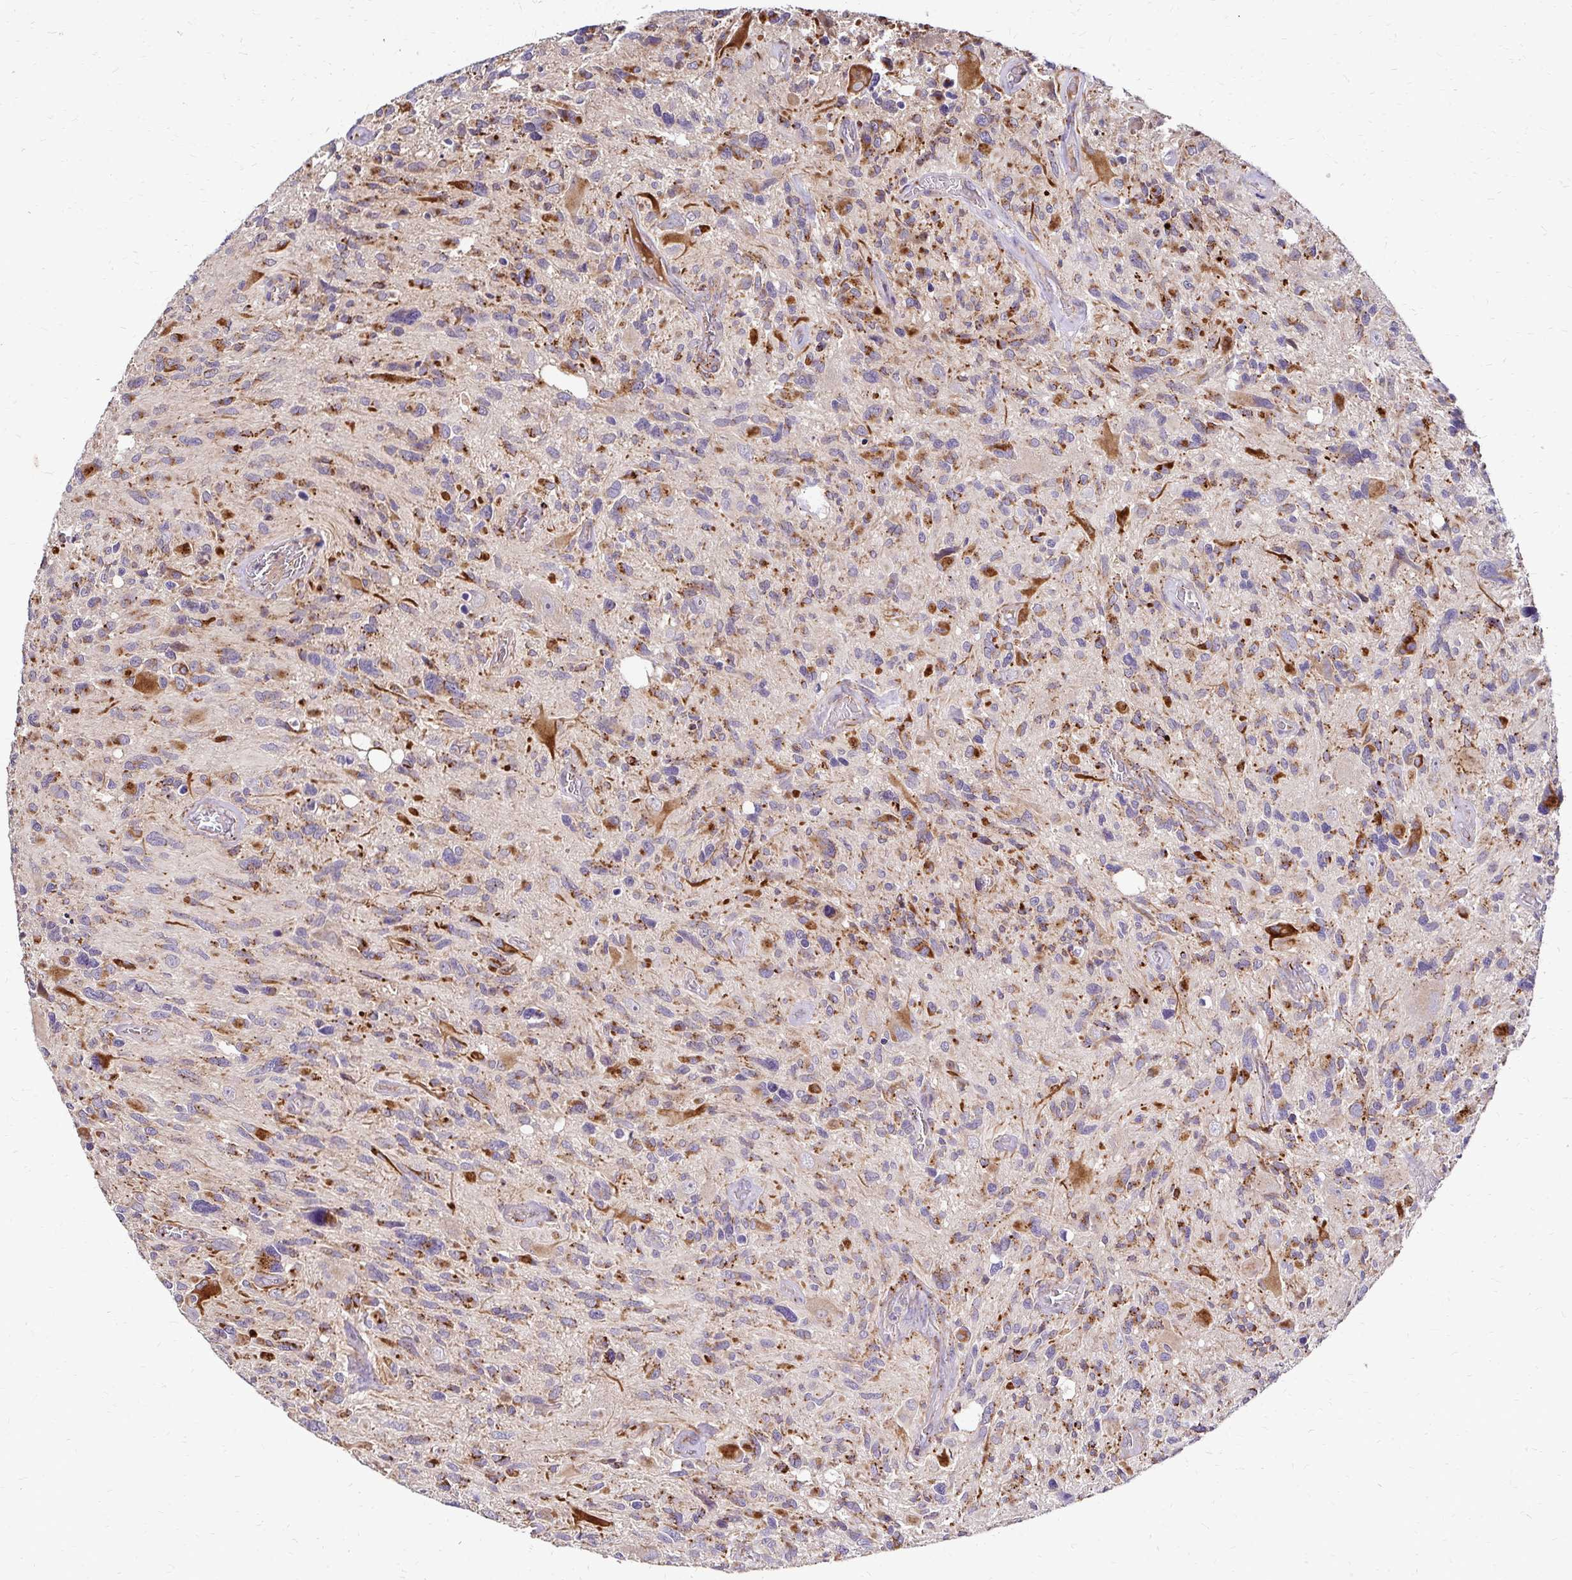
{"staining": {"intensity": "moderate", "quantity": "<25%", "location": "cytoplasmic/membranous"}, "tissue": "glioma", "cell_type": "Tumor cells", "image_type": "cancer", "snomed": [{"axis": "morphology", "description": "Glioma, malignant, High grade"}, {"axis": "topography", "description": "Brain"}], "caption": "The immunohistochemical stain highlights moderate cytoplasmic/membranous positivity in tumor cells of glioma tissue.", "gene": "IDUA", "patient": {"sex": "male", "age": 49}}